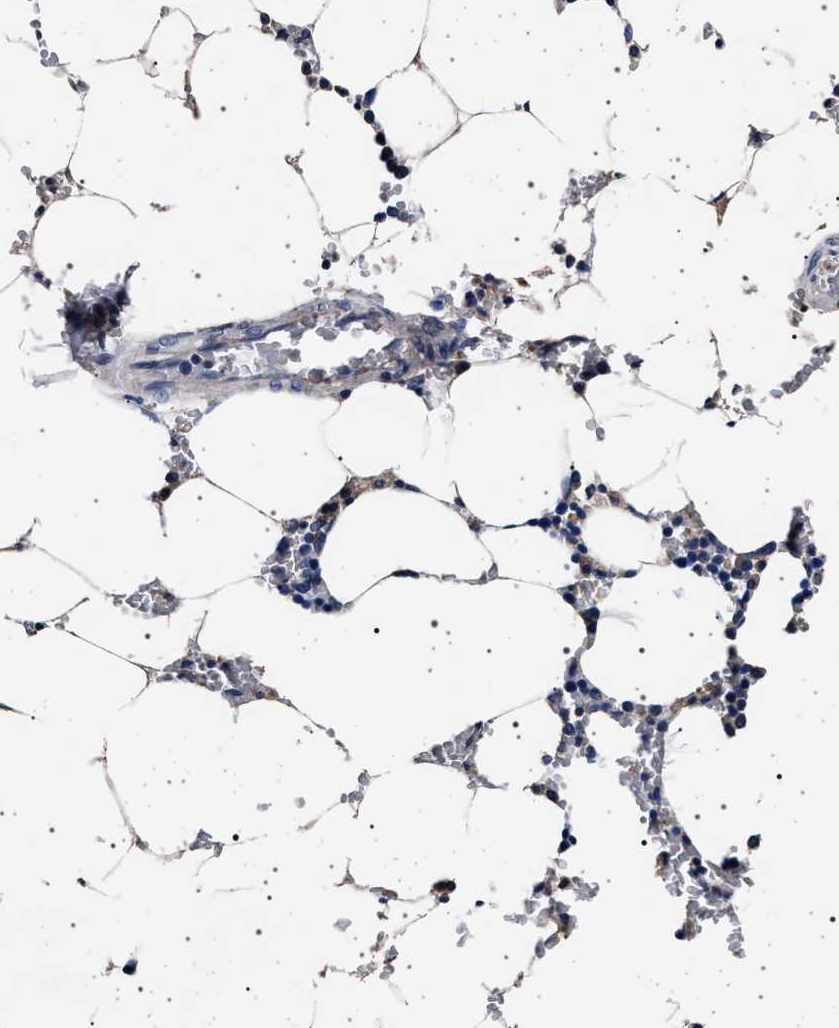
{"staining": {"intensity": "negative", "quantity": "none", "location": "none"}, "tissue": "bone marrow", "cell_type": "Hematopoietic cells", "image_type": "normal", "snomed": [{"axis": "morphology", "description": "Normal tissue, NOS"}, {"axis": "topography", "description": "Bone marrow"}], "caption": "High magnification brightfield microscopy of benign bone marrow stained with DAB (3,3'-diaminobenzidine) (brown) and counterstained with hematoxylin (blue): hematopoietic cells show no significant staining. (Stains: DAB immunohistochemistry (IHC) with hematoxylin counter stain, Microscopy: brightfield microscopy at high magnification).", "gene": "MAP3K2", "patient": {"sex": "male", "age": 70}}